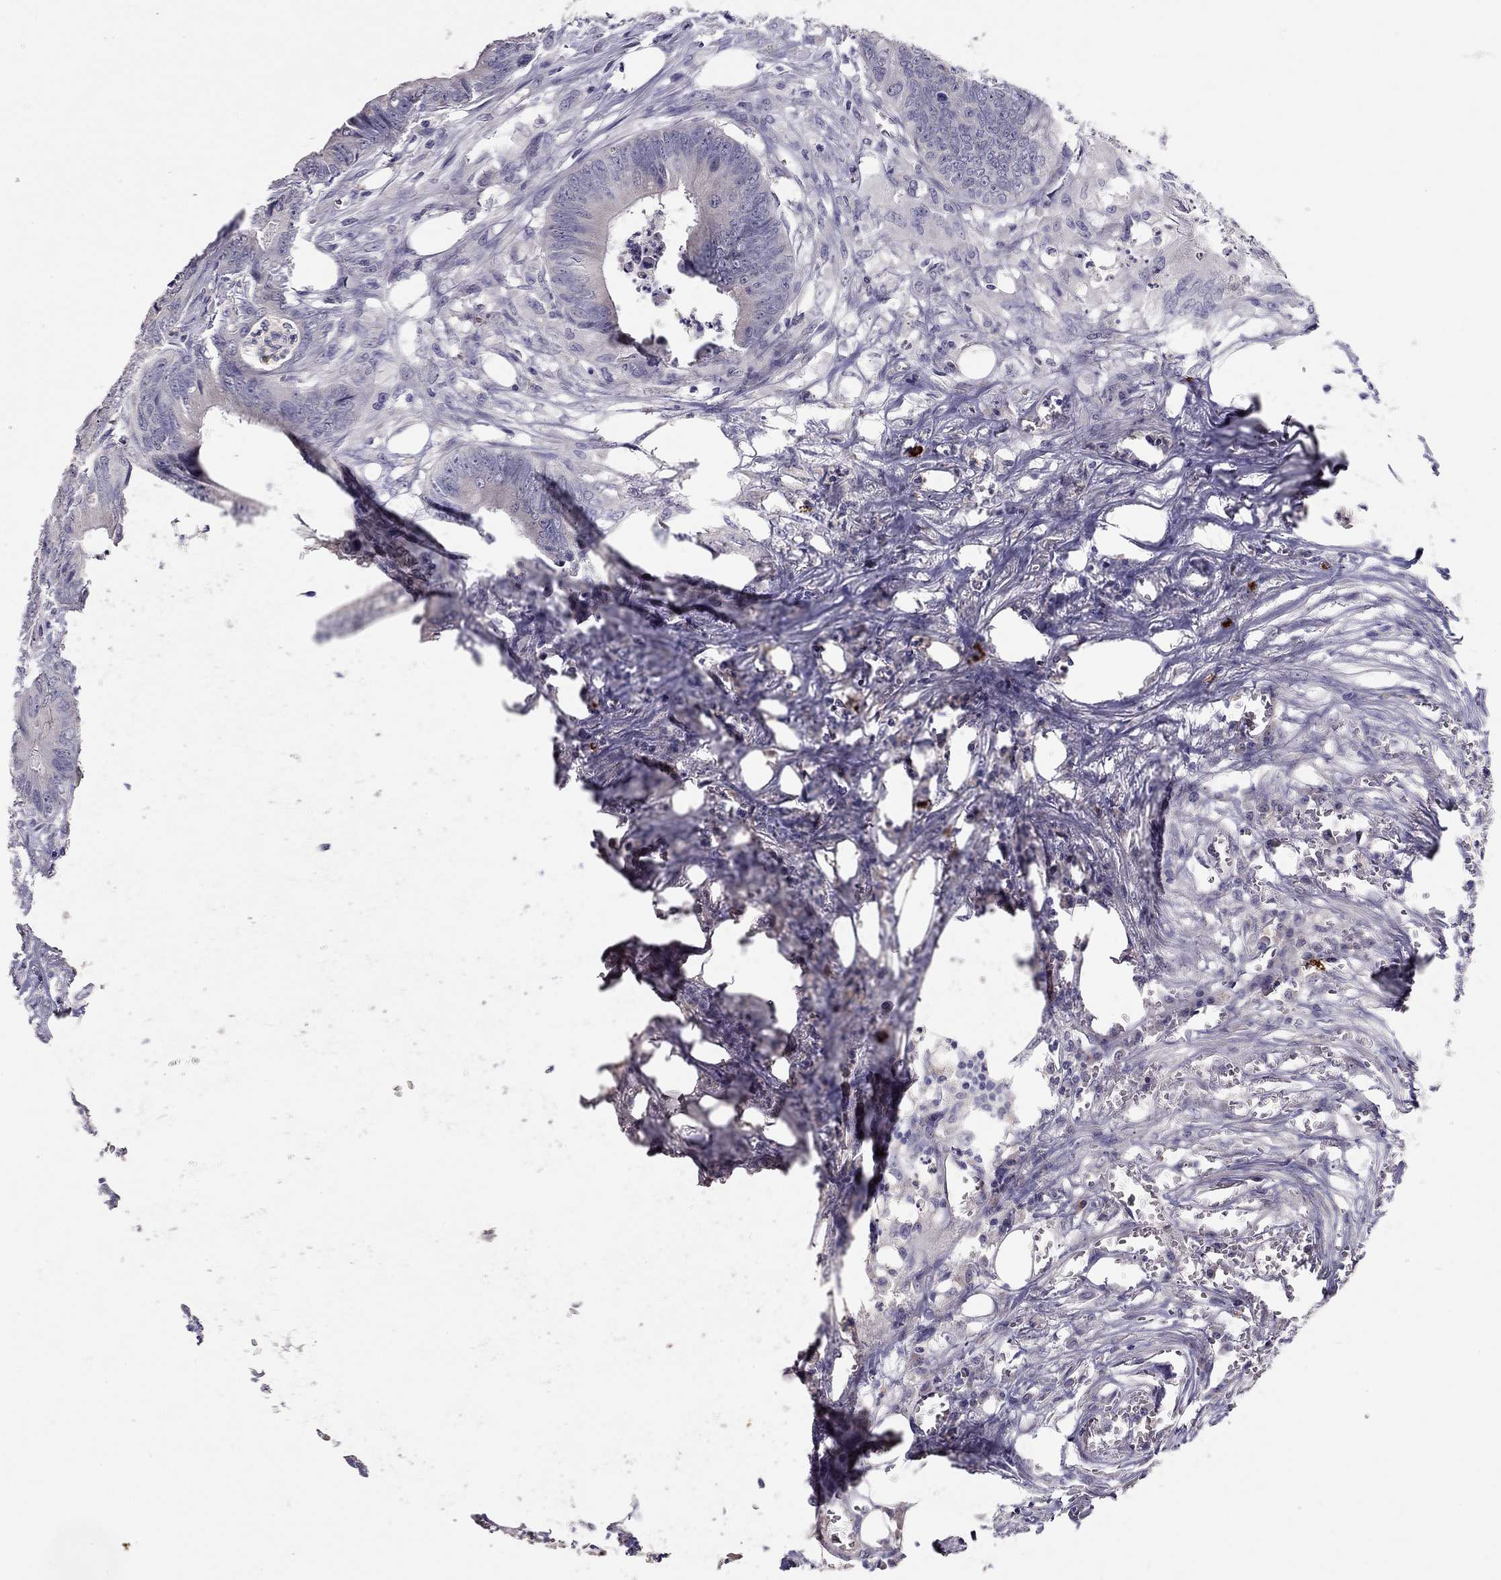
{"staining": {"intensity": "negative", "quantity": "none", "location": "none"}, "tissue": "colorectal cancer", "cell_type": "Tumor cells", "image_type": "cancer", "snomed": [{"axis": "morphology", "description": "Adenocarcinoma, NOS"}, {"axis": "topography", "description": "Colon"}], "caption": "This micrograph is of colorectal adenocarcinoma stained with immunohistochemistry (IHC) to label a protein in brown with the nuclei are counter-stained blue. There is no expression in tumor cells. (Immunohistochemistry (ihc), brightfield microscopy, high magnification).", "gene": "SCARB1", "patient": {"sex": "male", "age": 84}}